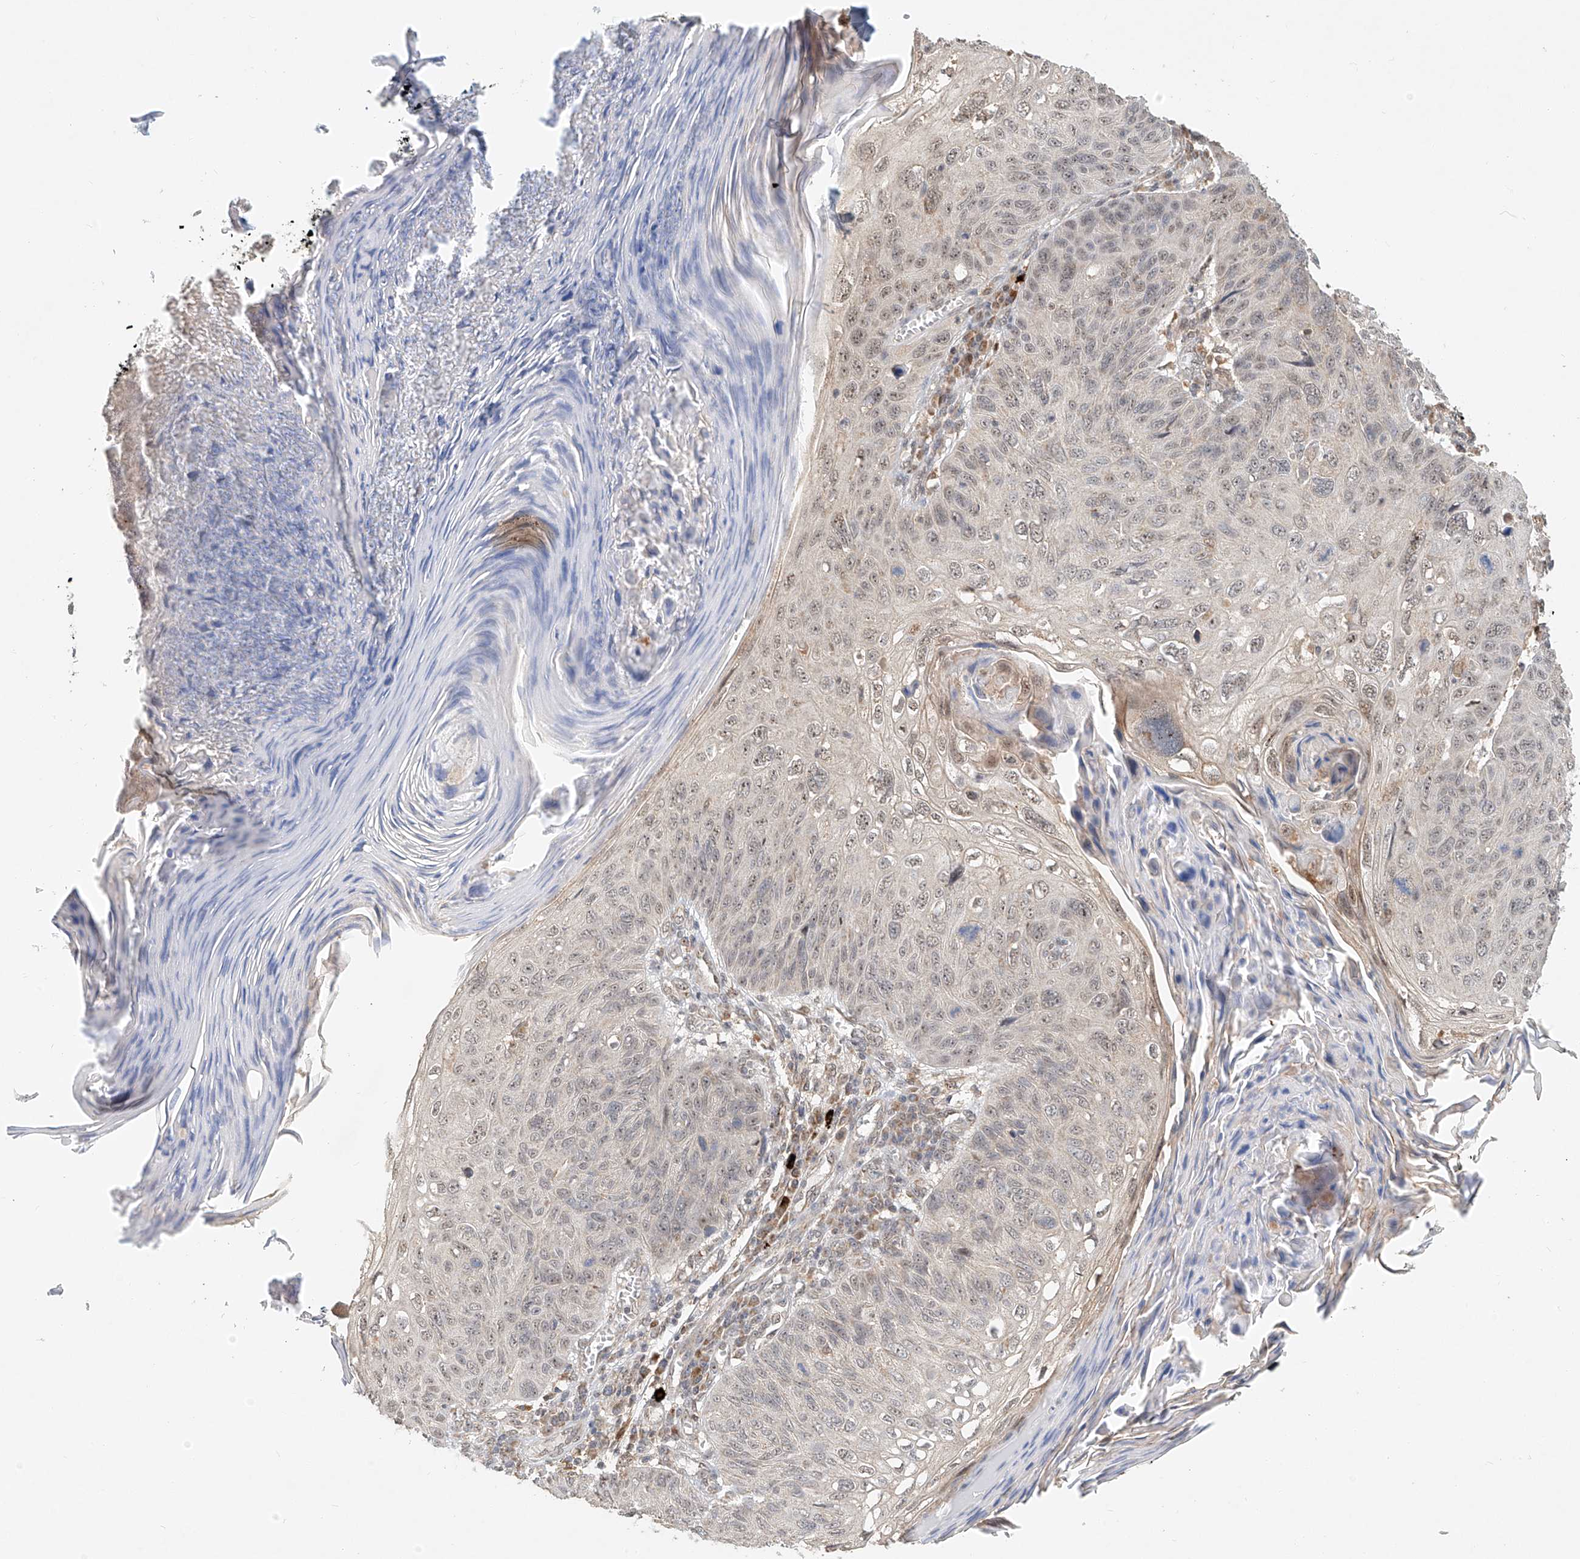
{"staining": {"intensity": "weak", "quantity": "25%-75%", "location": "nuclear"}, "tissue": "skin cancer", "cell_type": "Tumor cells", "image_type": "cancer", "snomed": [{"axis": "morphology", "description": "Squamous cell carcinoma, NOS"}, {"axis": "topography", "description": "Skin"}], "caption": "Weak nuclear protein staining is seen in about 25%-75% of tumor cells in skin squamous cell carcinoma.", "gene": "SYTL3", "patient": {"sex": "female", "age": 90}}